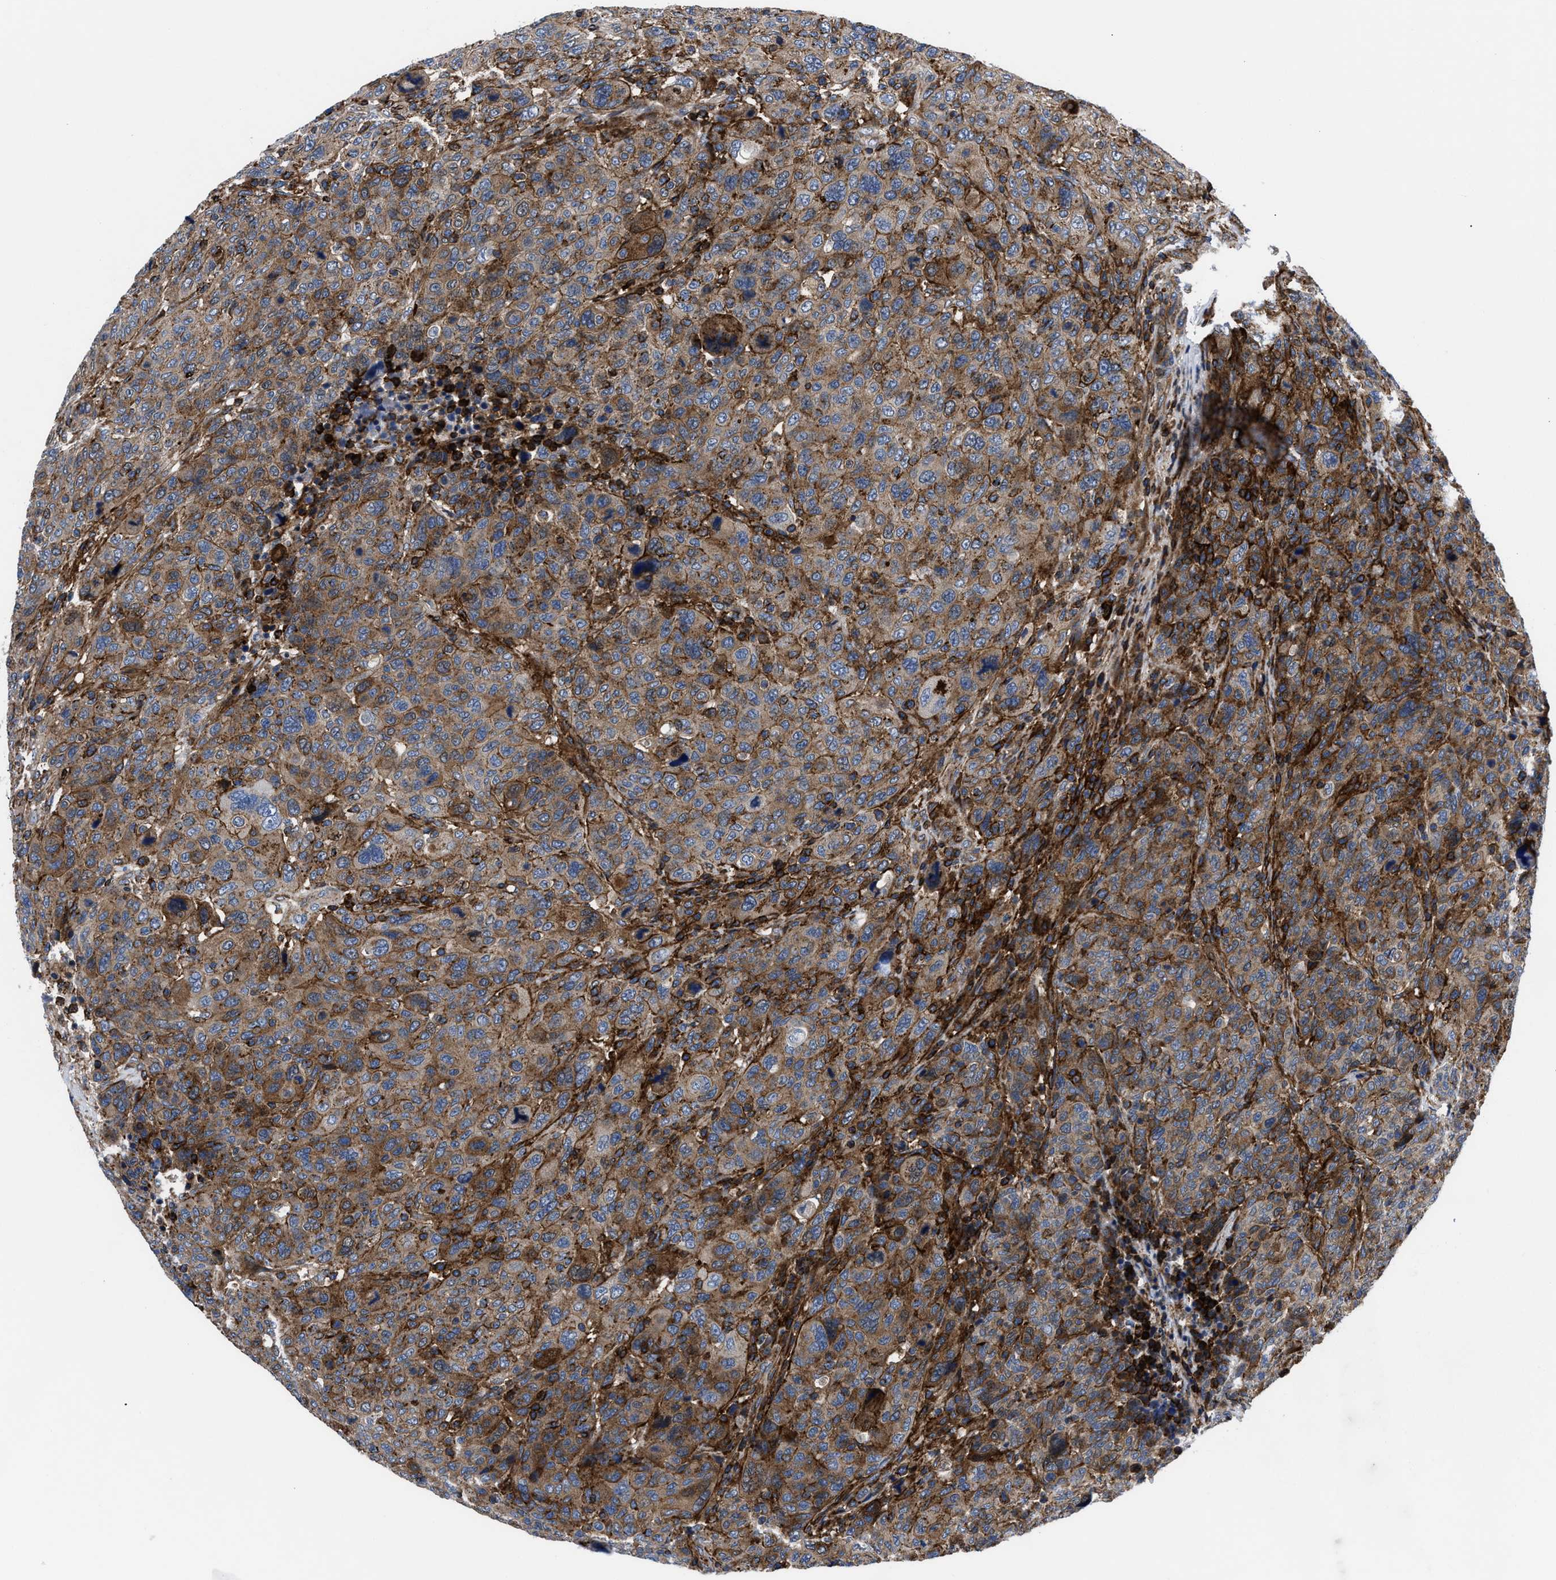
{"staining": {"intensity": "moderate", "quantity": ">75%", "location": "cytoplasmic/membranous"}, "tissue": "breast cancer", "cell_type": "Tumor cells", "image_type": "cancer", "snomed": [{"axis": "morphology", "description": "Duct carcinoma"}, {"axis": "topography", "description": "Breast"}], "caption": "Immunohistochemical staining of human breast cancer (intraductal carcinoma) exhibits moderate cytoplasmic/membranous protein staining in about >75% of tumor cells.", "gene": "SPAST", "patient": {"sex": "female", "age": 37}}